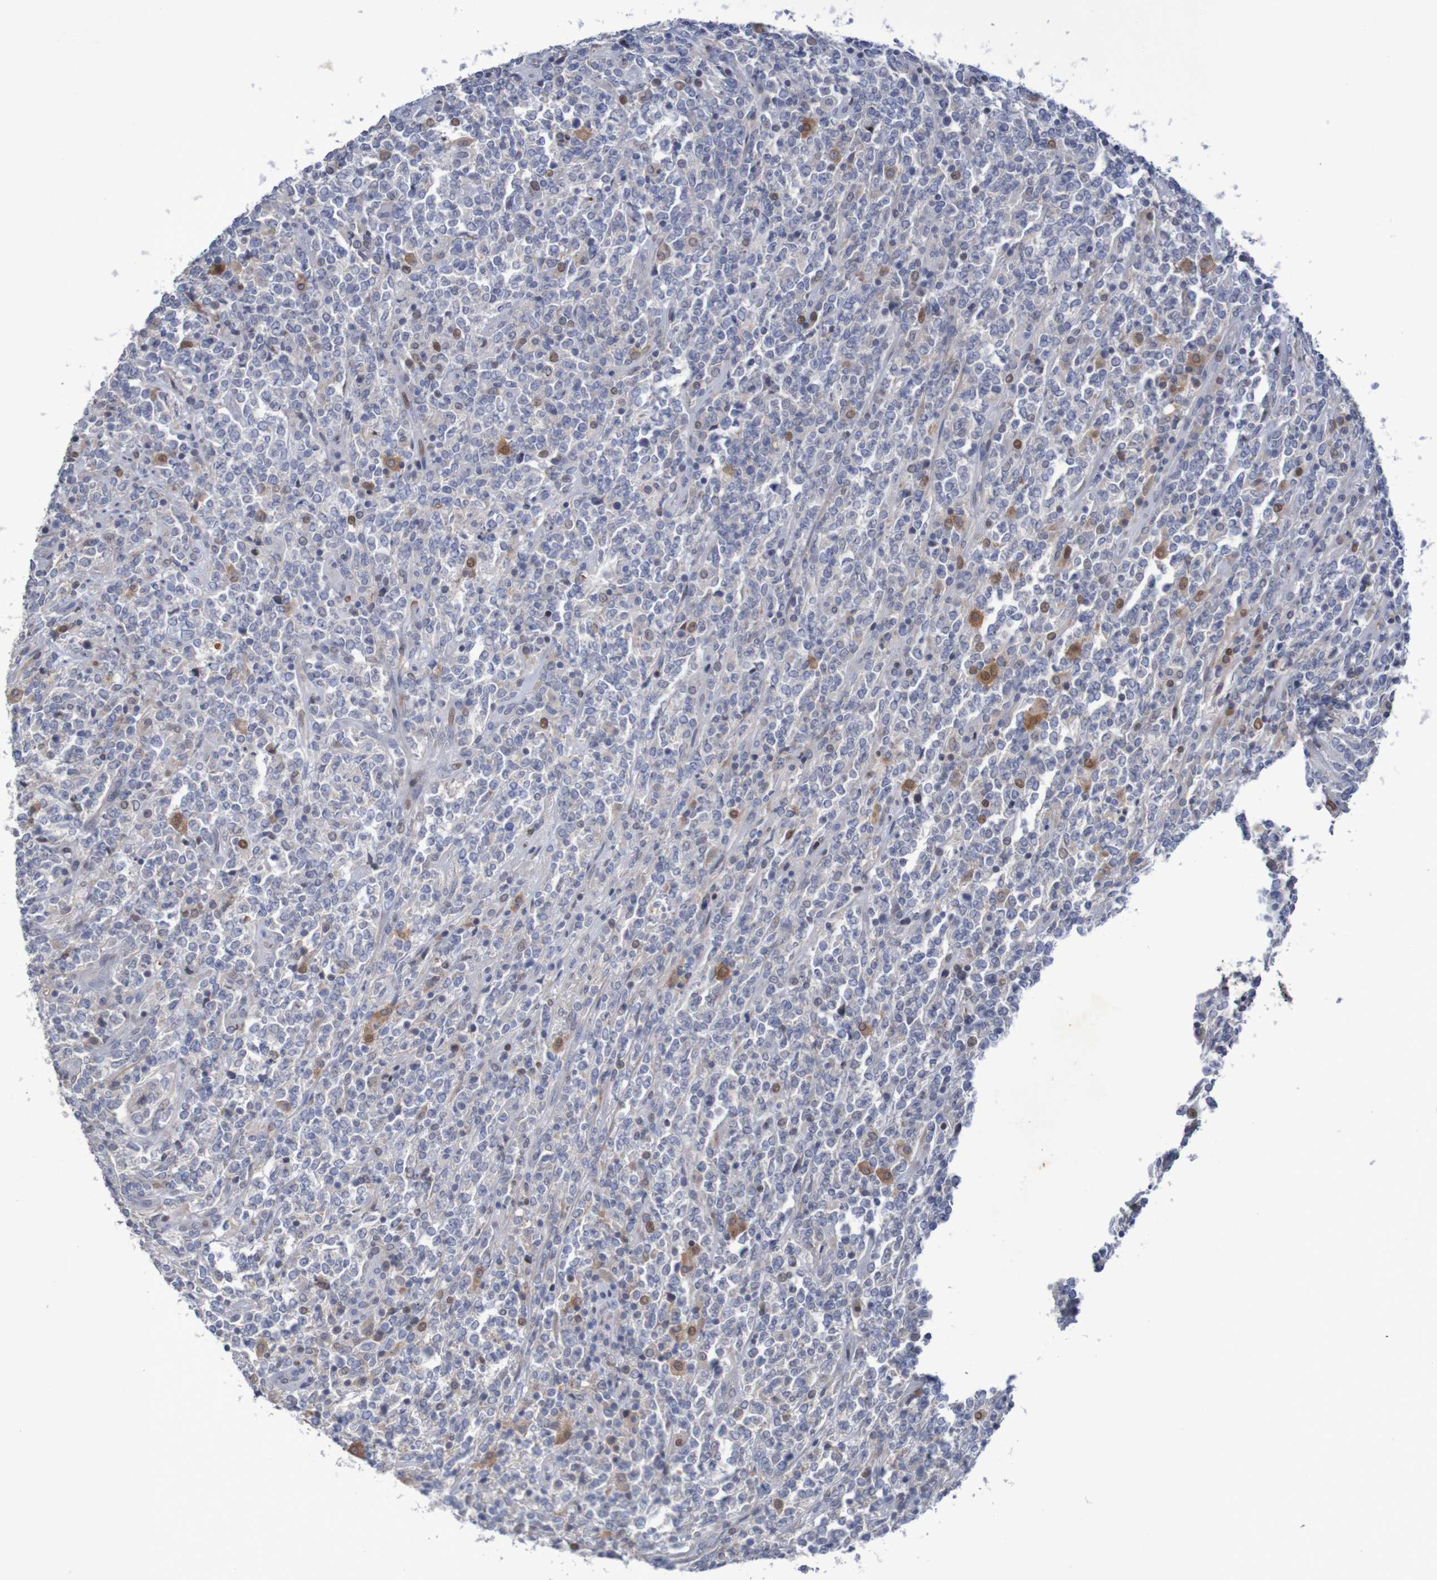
{"staining": {"intensity": "negative", "quantity": "none", "location": "none"}, "tissue": "lymphoma", "cell_type": "Tumor cells", "image_type": "cancer", "snomed": [{"axis": "morphology", "description": "Malignant lymphoma, non-Hodgkin's type, High grade"}, {"axis": "topography", "description": "Soft tissue"}], "caption": "Lymphoma stained for a protein using IHC exhibits no staining tumor cells.", "gene": "FBP2", "patient": {"sex": "male", "age": 18}}